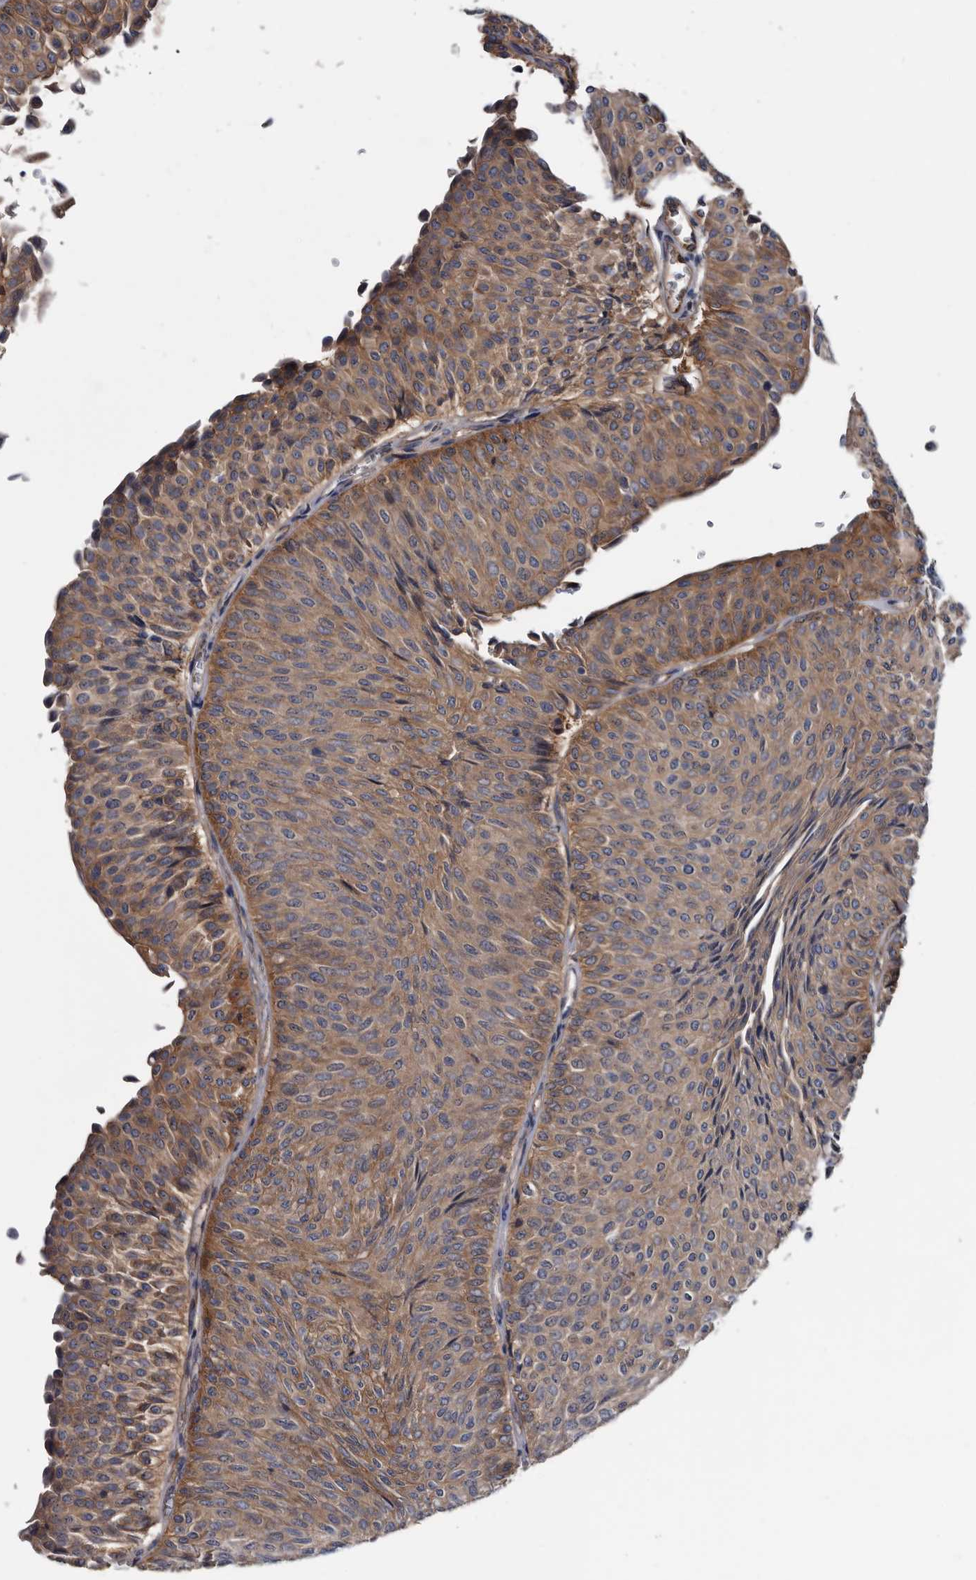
{"staining": {"intensity": "moderate", "quantity": ">75%", "location": "cytoplasmic/membranous"}, "tissue": "urothelial cancer", "cell_type": "Tumor cells", "image_type": "cancer", "snomed": [{"axis": "morphology", "description": "Urothelial carcinoma, Low grade"}, {"axis": "topography", "description": "Urinary bladder"}], "caption": "Low-grade urothelial carcinoma stained with DAB (3,3'-diaminobenzidine) immunohistochemistry (IHC) displays medium levels of moderate cytoplasmic/membranous staining in approximately >75% of tumor cells.", "gene": "TSPAN17", "patient": {"sex": "male", "age": 78}}